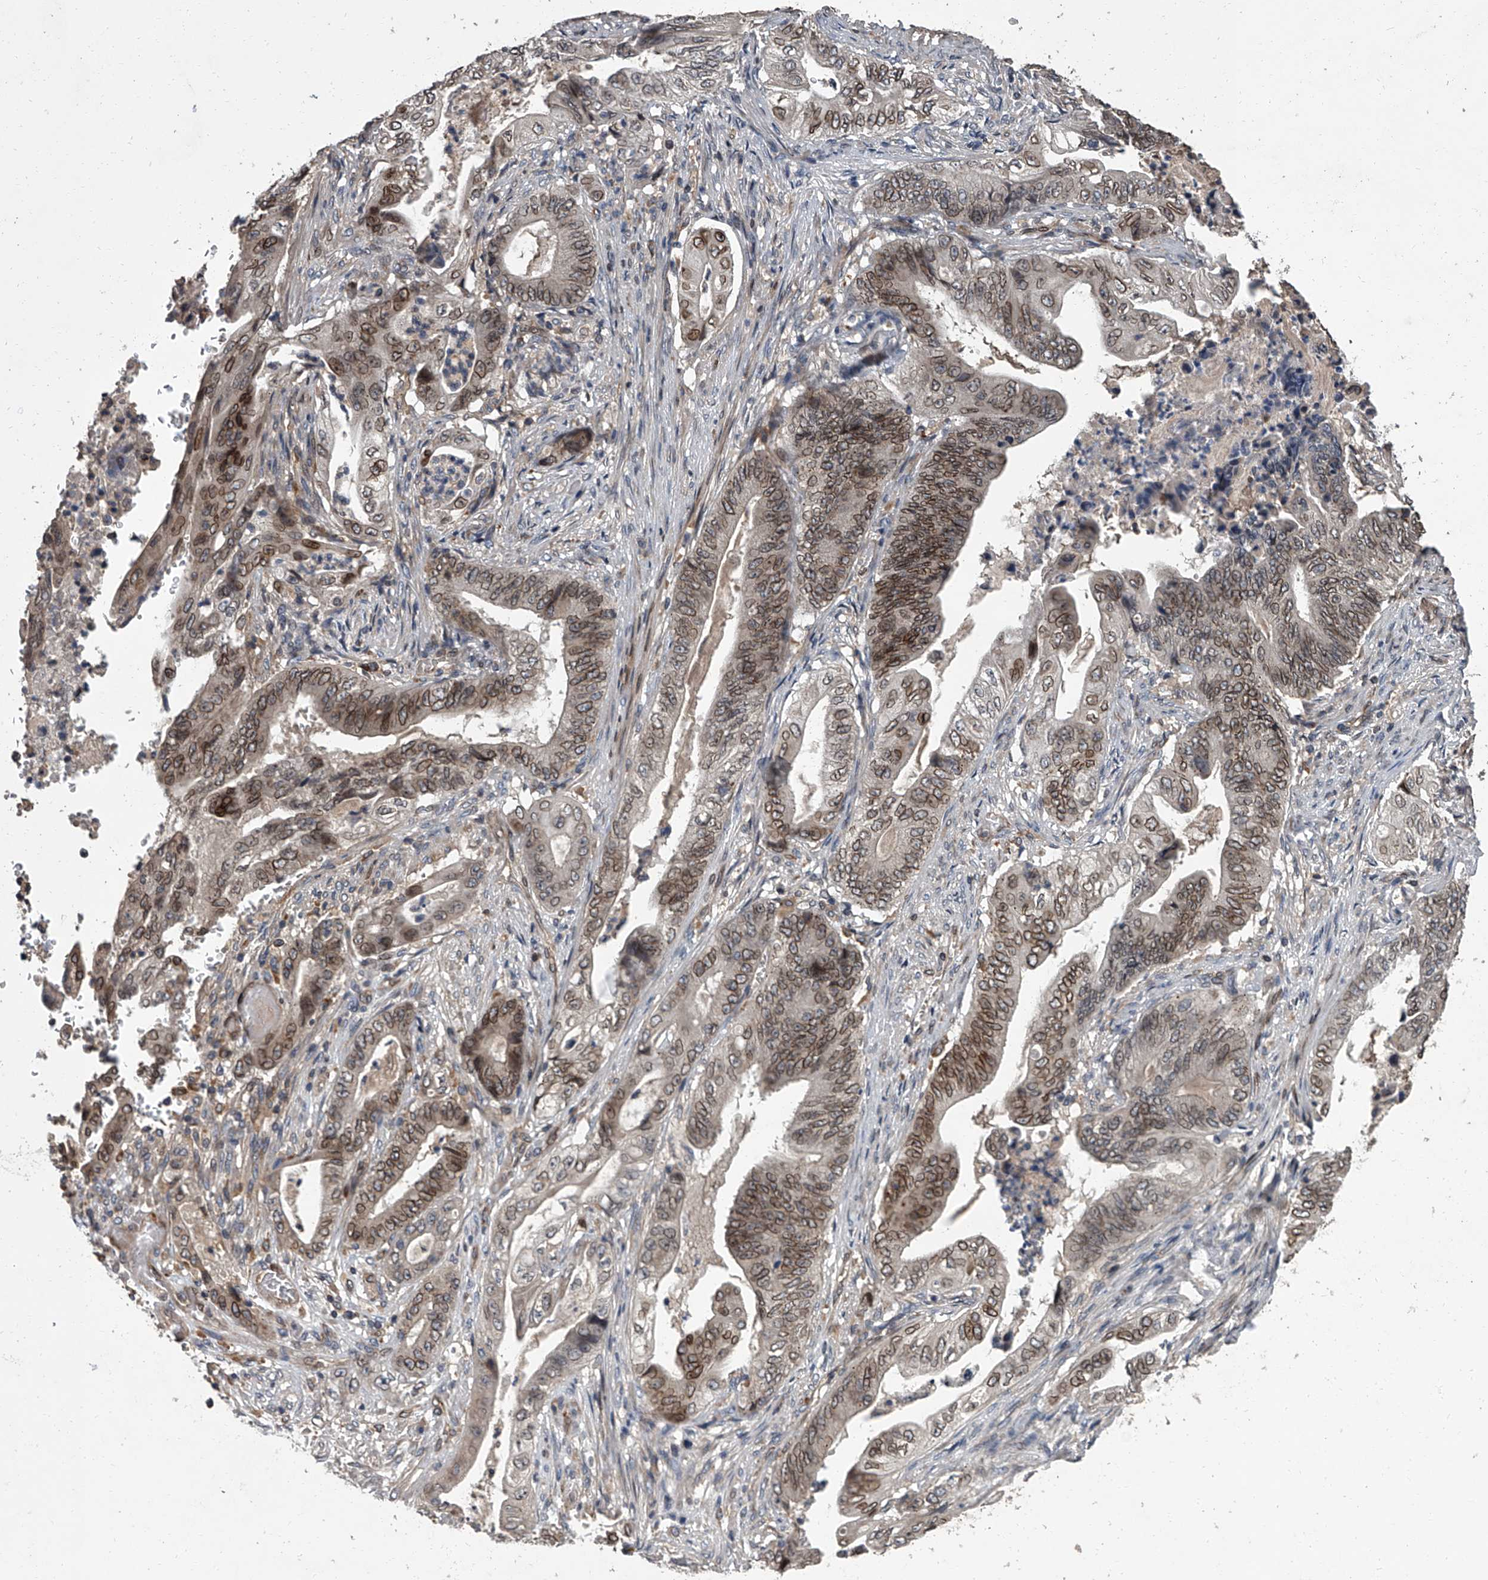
{"staining": {"intensity": "moderate", "quantity": ">75%", "location": "cytoplasmic/membranous,nuclear"}, "tissue": "stomach cancer", "cell_type": "Tumor cells", "image_type": "cancer", "snomed": [{"axis": "morphology", "description": "Adenocarcinoma, NOS"}, {"axis": "topography", "description": "Stomach"}], "caption": "DAB immunohistochemical staining of stomach cancer (adenocarcinoma) reveals moderate cytoplasmic/membranous and nuclear protein expression in approximately >75% of tumor cells.", "gene": "LRRC8C", "patient": {"sex": "female", "age": 73}}